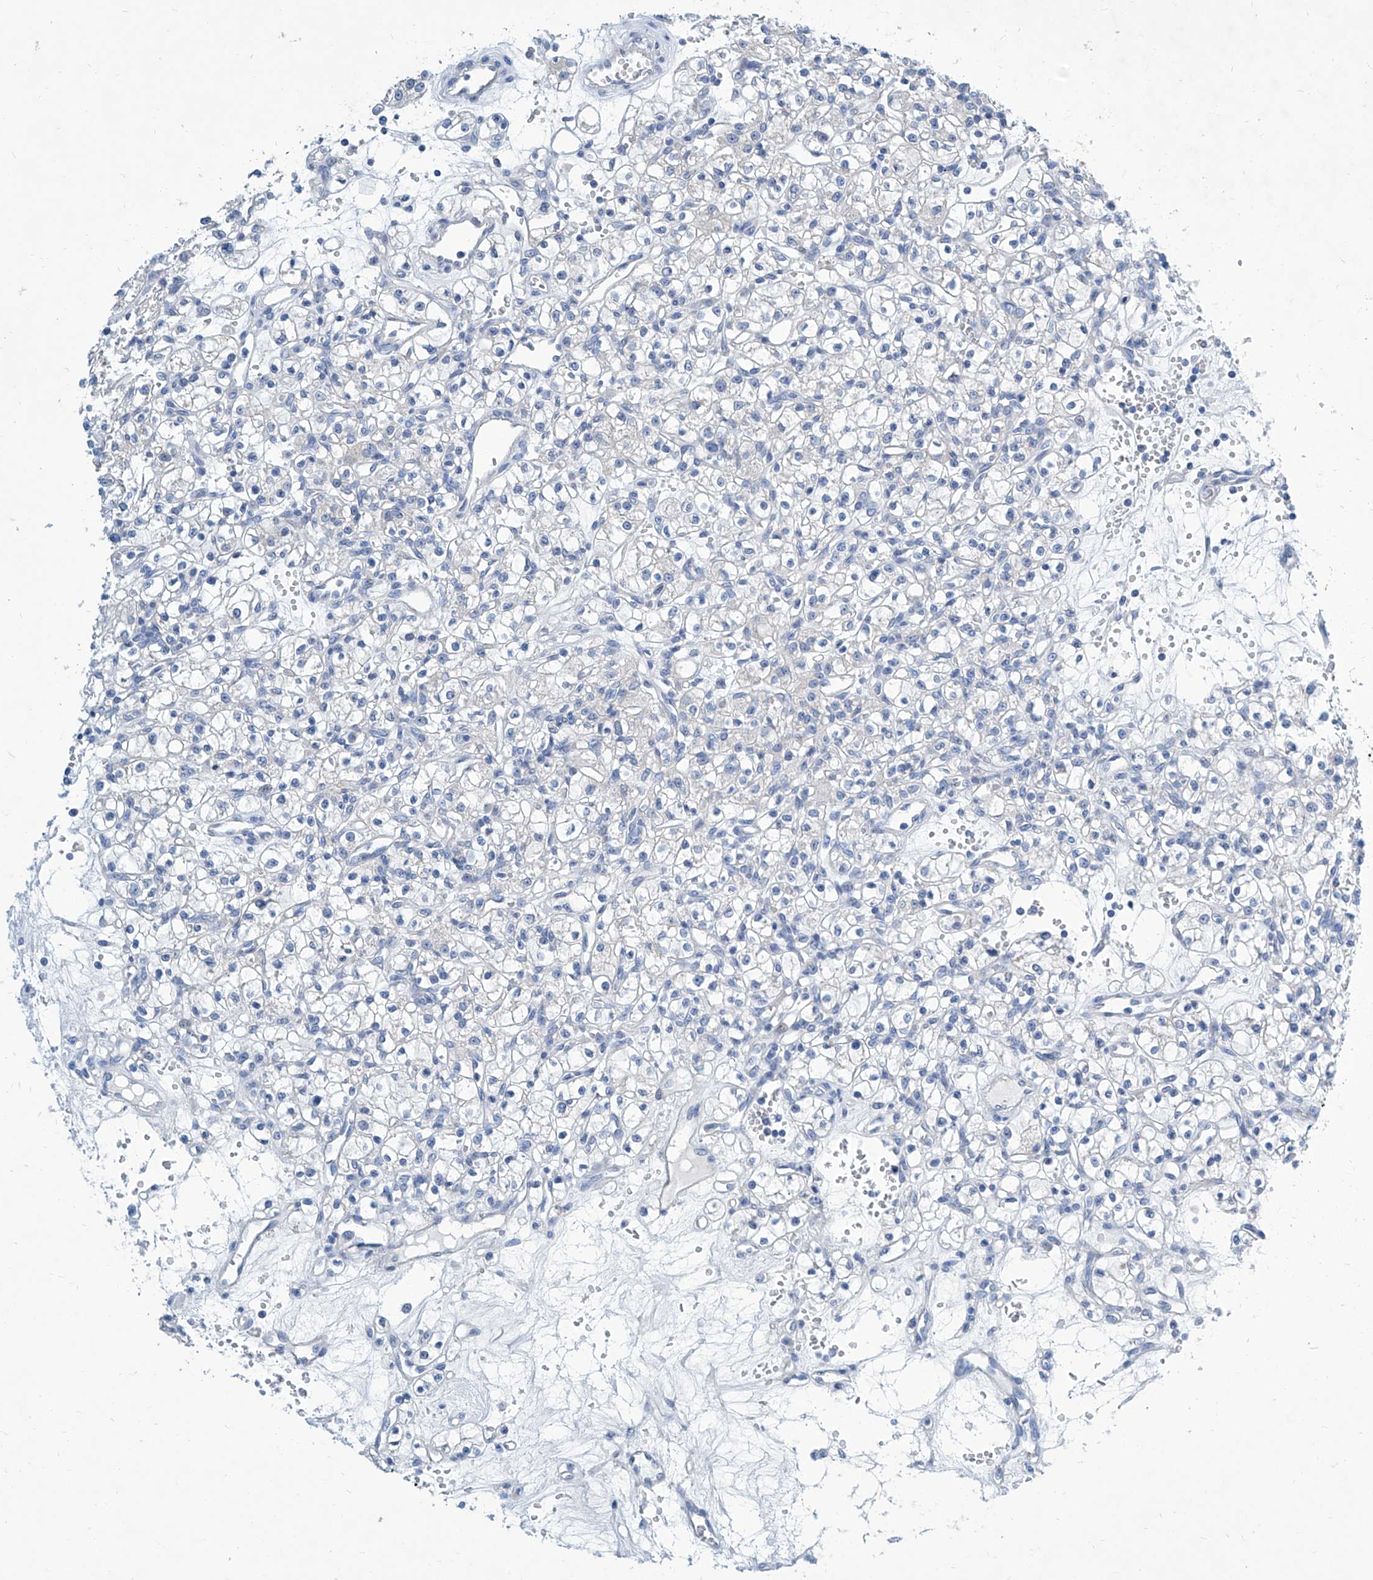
{"staining": {"intensity": "negative", "quantity": "none", "location": "none"}, "tissue": "renal cancer", "cell_type": "Tumor cells", "image_type": "cancer", "snomed": [{"axis": "morphology", "description": "Adenocarcinoma, NOS"}, {"axis": "topography", "description": "Kidney"}], "caption": "DAB (3,3'-diaminobenzidine) immunohistochemical staining of human renal cancer exhibits no significant staining in tumor cells.", "gene": "ZNF519", "patient": {"sex": "female", "age": 59}}